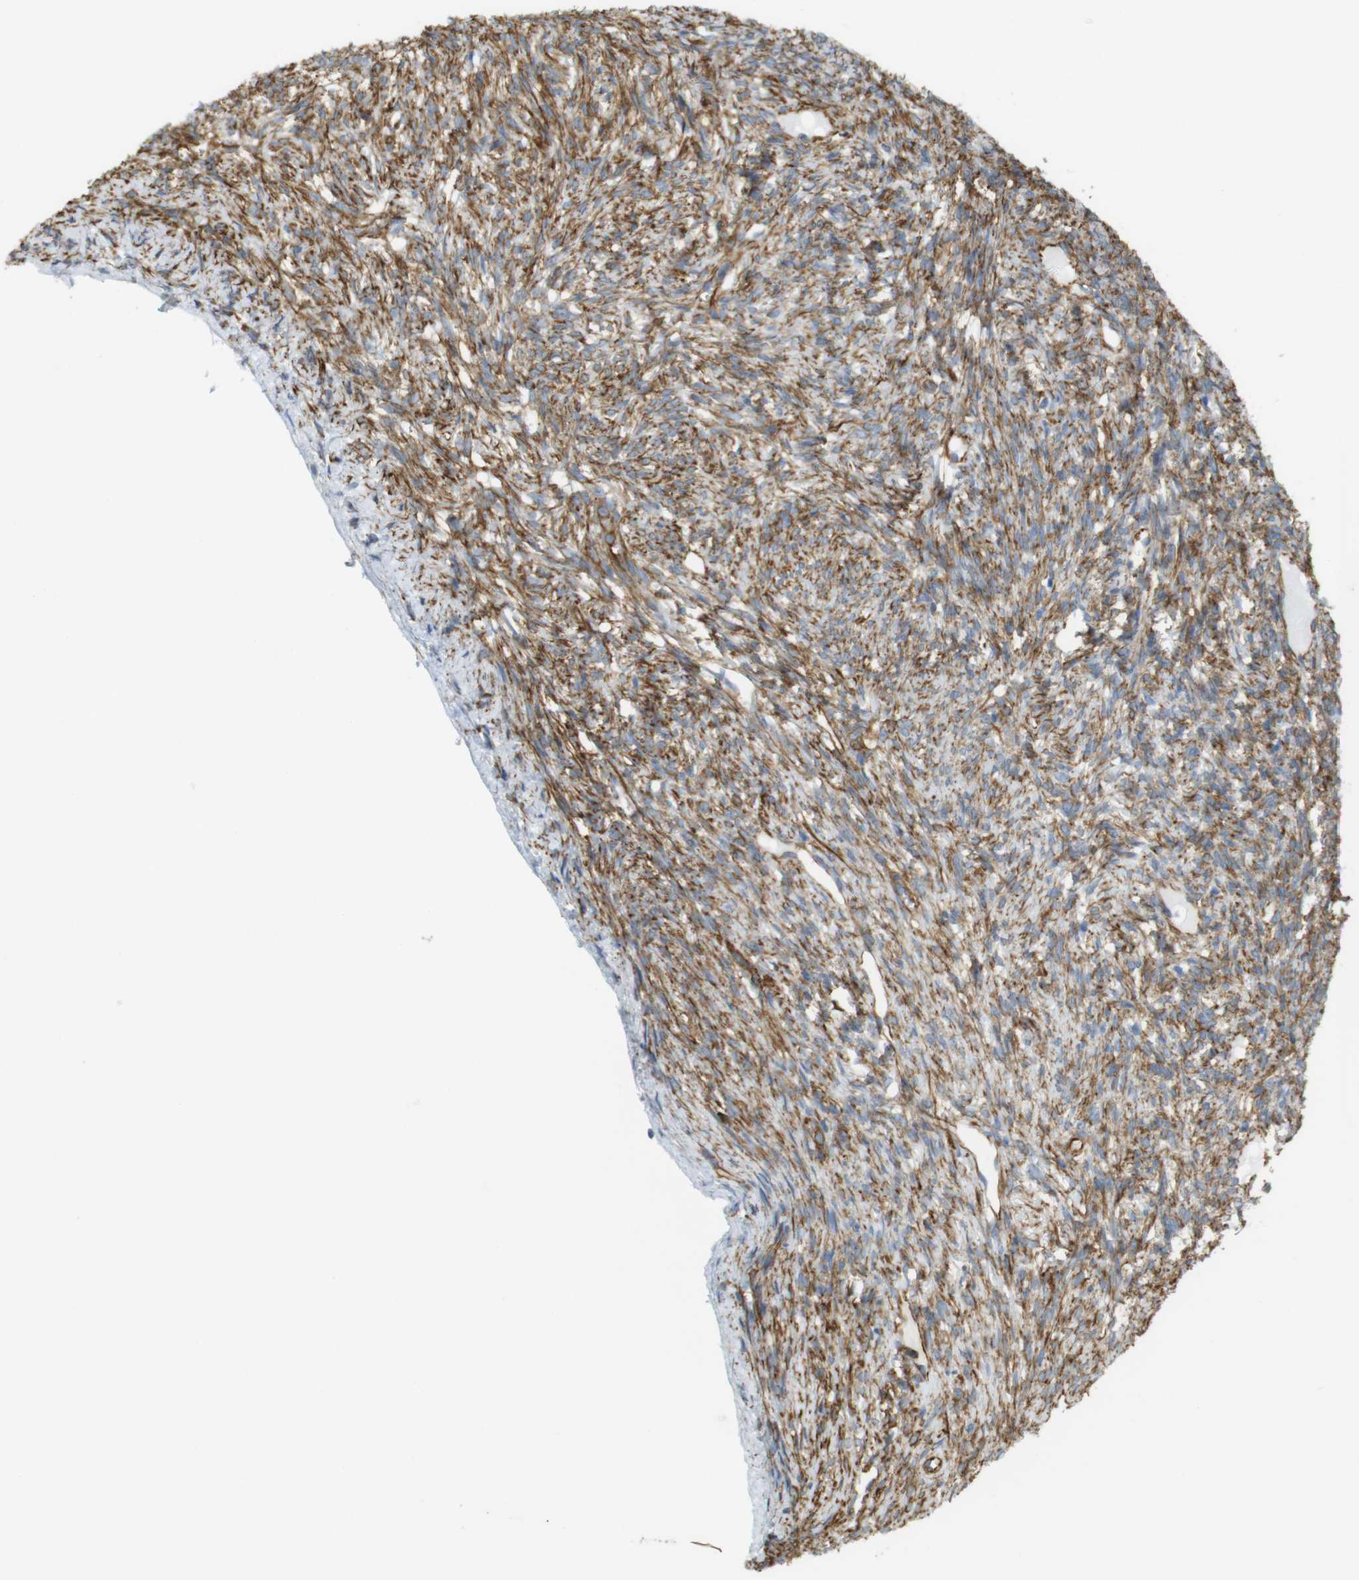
{"staining": {"intensity": "moderate", "quantity": ">75%", "location": "cytoplasmic/membranous"}, "tissue": "ovary", "cell_type": "Ovarian stroma cells", "image_type": "normal", "snomed": [{"axis": "morphology", "description": "Normal tissue, NOS"}, {"axis": "topography", "description": "Ovary"}], "caption": "There is medium levels of moderate cytoplasmic/membranous expression in ovarian stroma cells of unremarkable ovary, as demonstrated by immunohistochemical staining (brown color).", "gene": "MS4A10", "patient": {"sex": "female", "age": 33}}